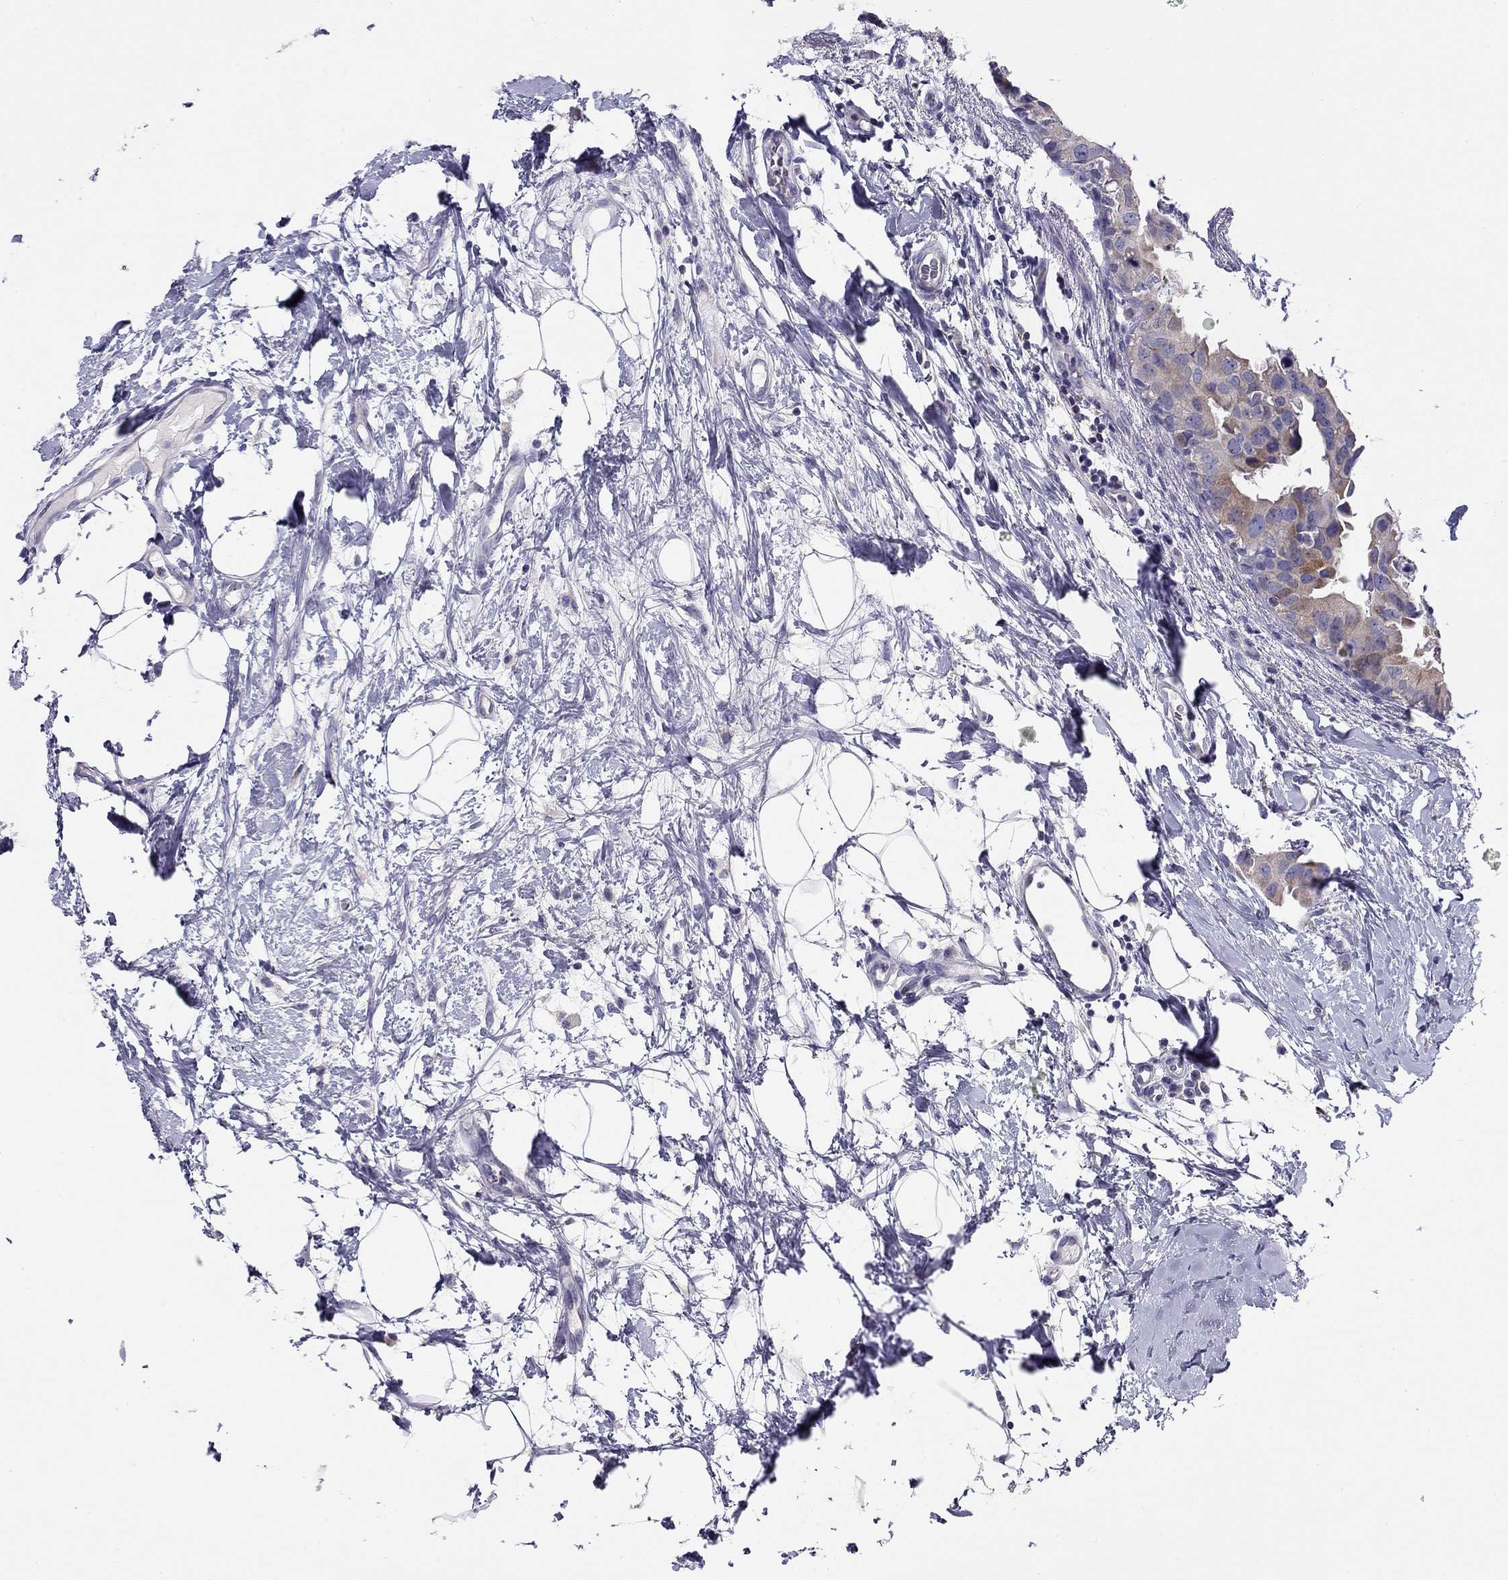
{"staining": {"intensity": "weak", "quantity": "<25%", "location": "cytoplasmic/membranous"}, "tissue": "breast cancer", "cell_type": "Tumor cells", "image_type": "cancer", "snomed": [{"axis": "morphology", "description": "Normal tissue, NOS"}, {"axis": "morphology", "description": "Duct carcinoma"}, {"axis": "topography", "description": "Breast"}], "caption": "Protein analysis of breast cancer exhibits no significant positivity in tumor cells.", "gene": "CITED1", "patient": {"sex": "female", "age": 40}}